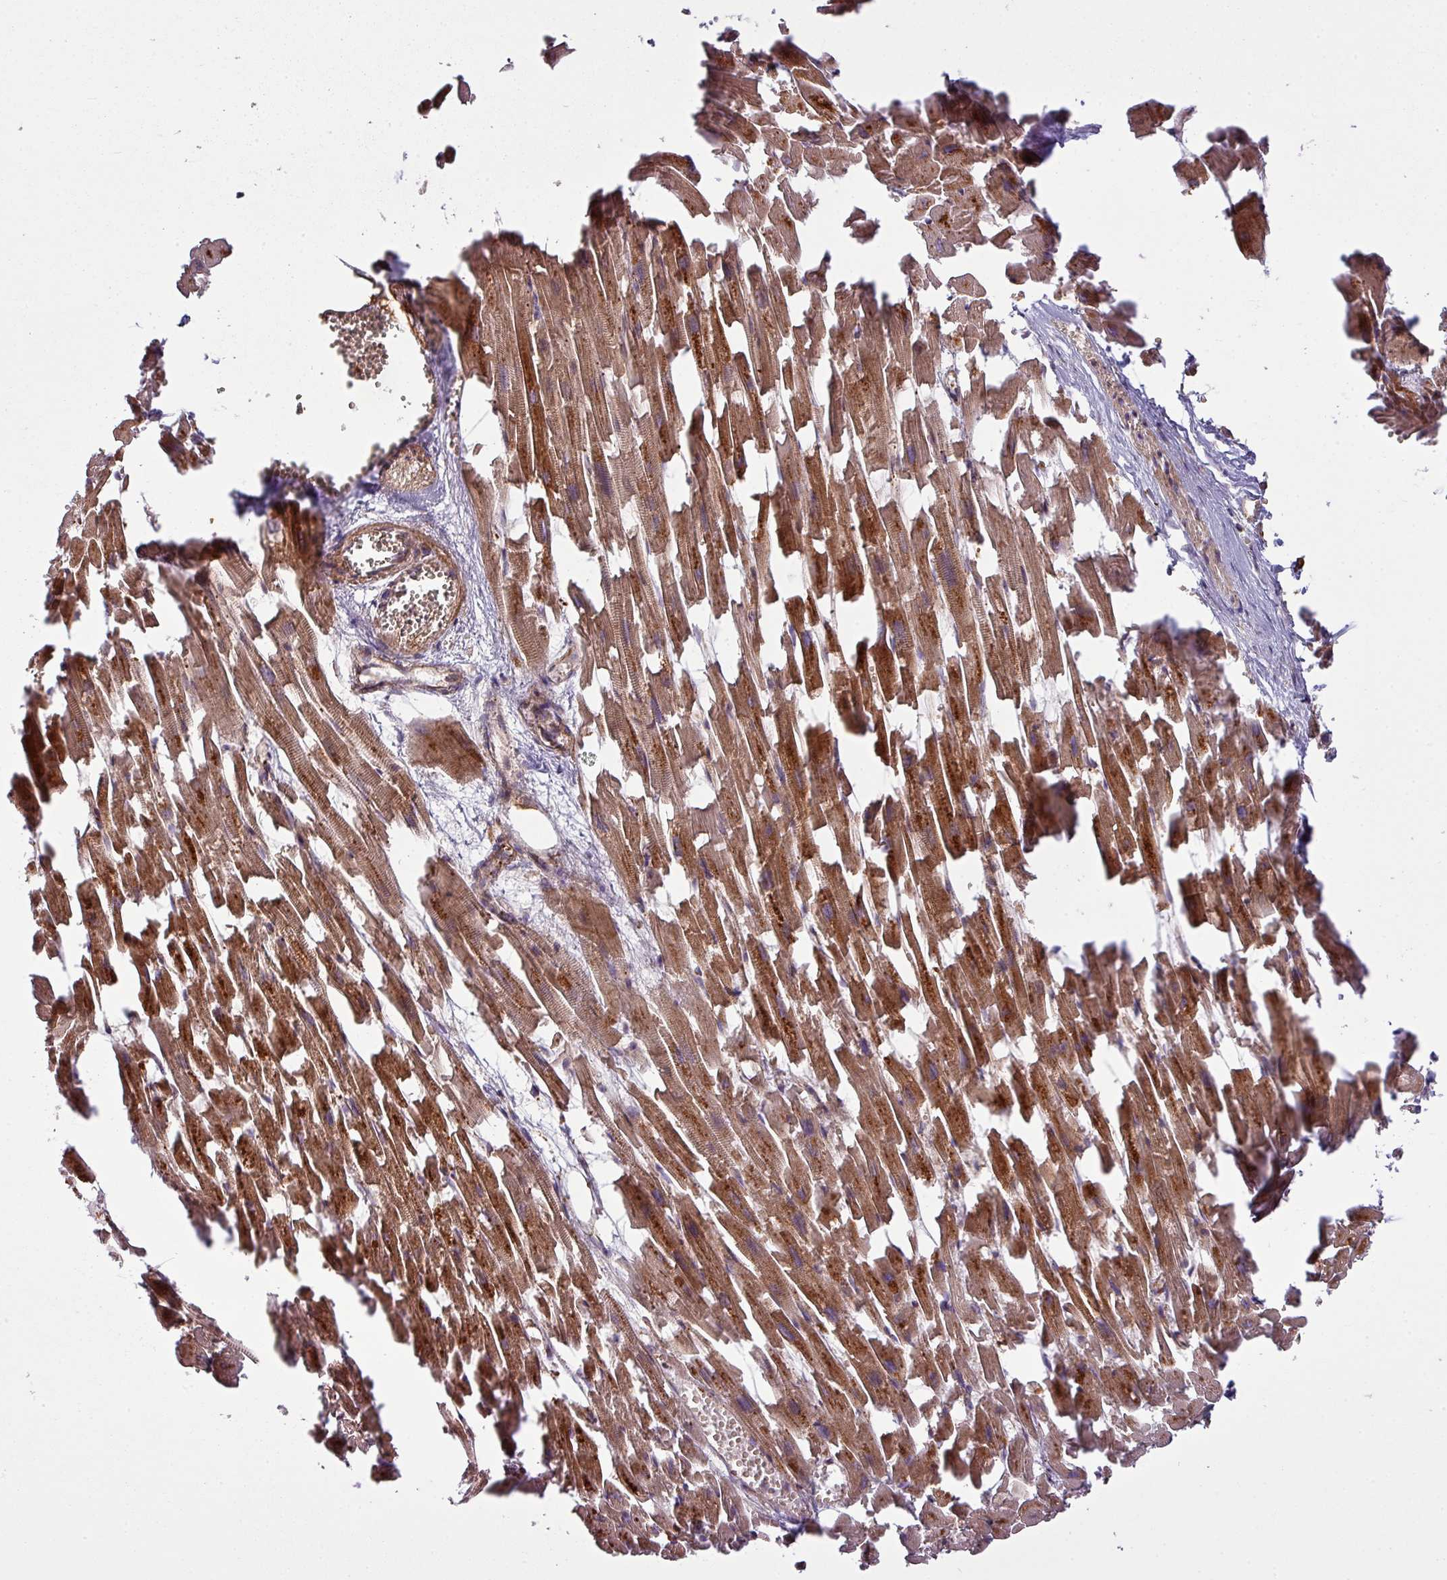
{"staining": {"intensity": "strong", "quantity": ">75%", "location": "cytoplasmic/membranous"}, "tissue": "heart muscle", "cell_type": "Cardiomyocytes", "image_type": "normal", "snomed": [{"axis": "morphology", "description": "Normal tissue, NOS"}, {"axis": "topography", "description": "Heart"}], "caption": "IHC histopathology image of normal human heart muscle stained for a protein (brown), which demonstrates high levels of strong cytoplasmic/membranous positivity in about >75% of cardiomyocytes.", "gene": "SNRNP25", "patient": {"sex": "female", "age": 64}}